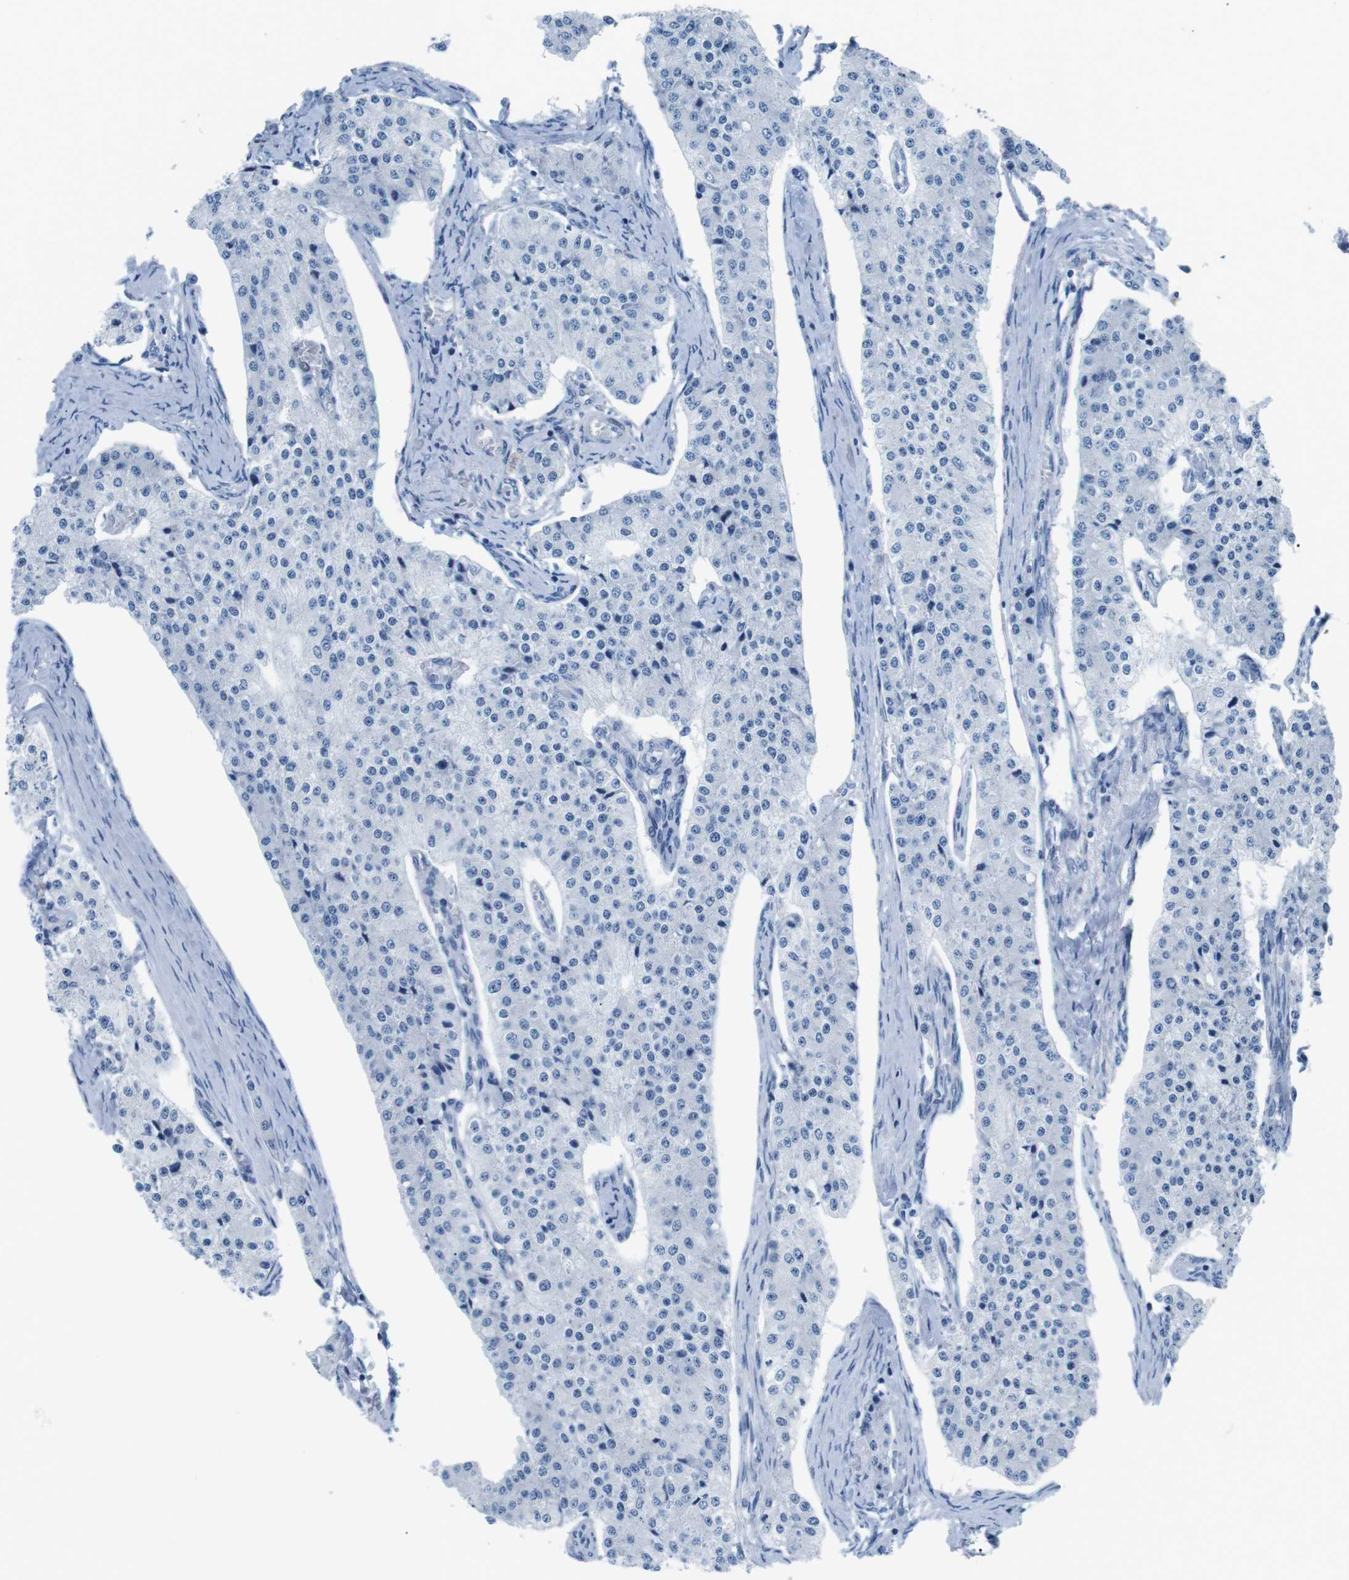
{"staining": {"intensity": "negative", "quantity": "none", "location": "none"}, "tissue": "carcinoid", "cell_type": "Tumor cells", "image_type": "cancer", "snomed": [{"axis": "morphology", "description": "Carcinoid, malignant, NOS"}, {"axis": "topography", "description": "Colon"}], "caption": "Human carcinoid stained for a protein using immunohistochemistry shows no positivity in tumor cells.", "gene": "MUC2", "patient": {"sex": "female", "age": 52}}